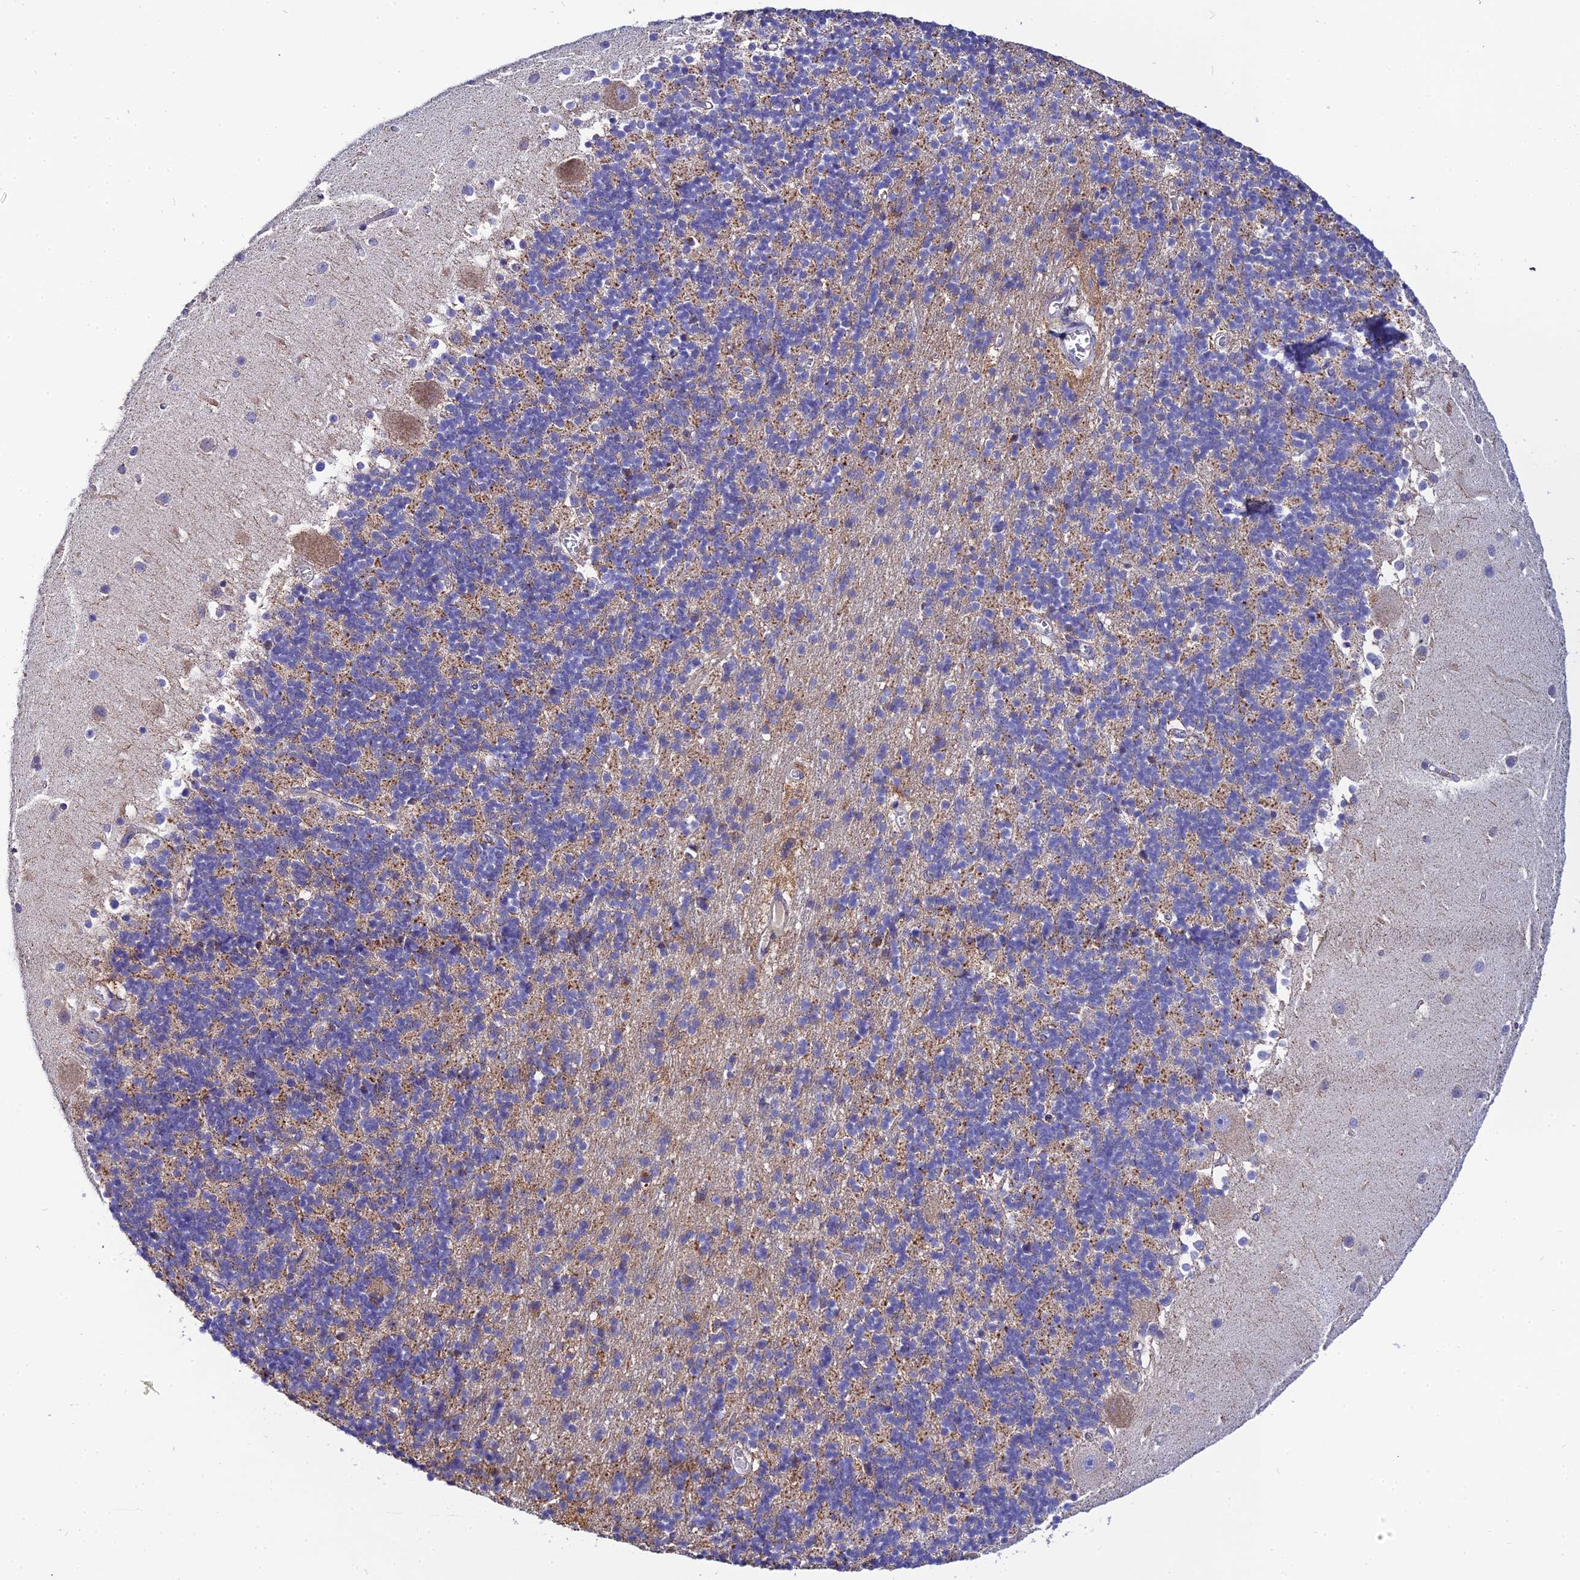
{"staining": {"intensity": "moderate", "quantity": "25%-75%", "location": "cytoplasmic/membranous"}, "tissue": "cerebellum", "cell_type": "Cells in granular layer", "image_type": "normal", "snomed": [{"axis": "morphology", "description": "Normal tissue, NOS"}, {"axis": "topography", "description": "Cerebellum"}], "caption": "This photomicrograph displays immunohistochemistry staining of normal human cerebellum, with medium moderate cytoplasmic/membranous staining in about 25%-75% of cells in granular layer.", "gene": "NIPSNAP3A", "patient": {"sex": "male", "age": 54}}